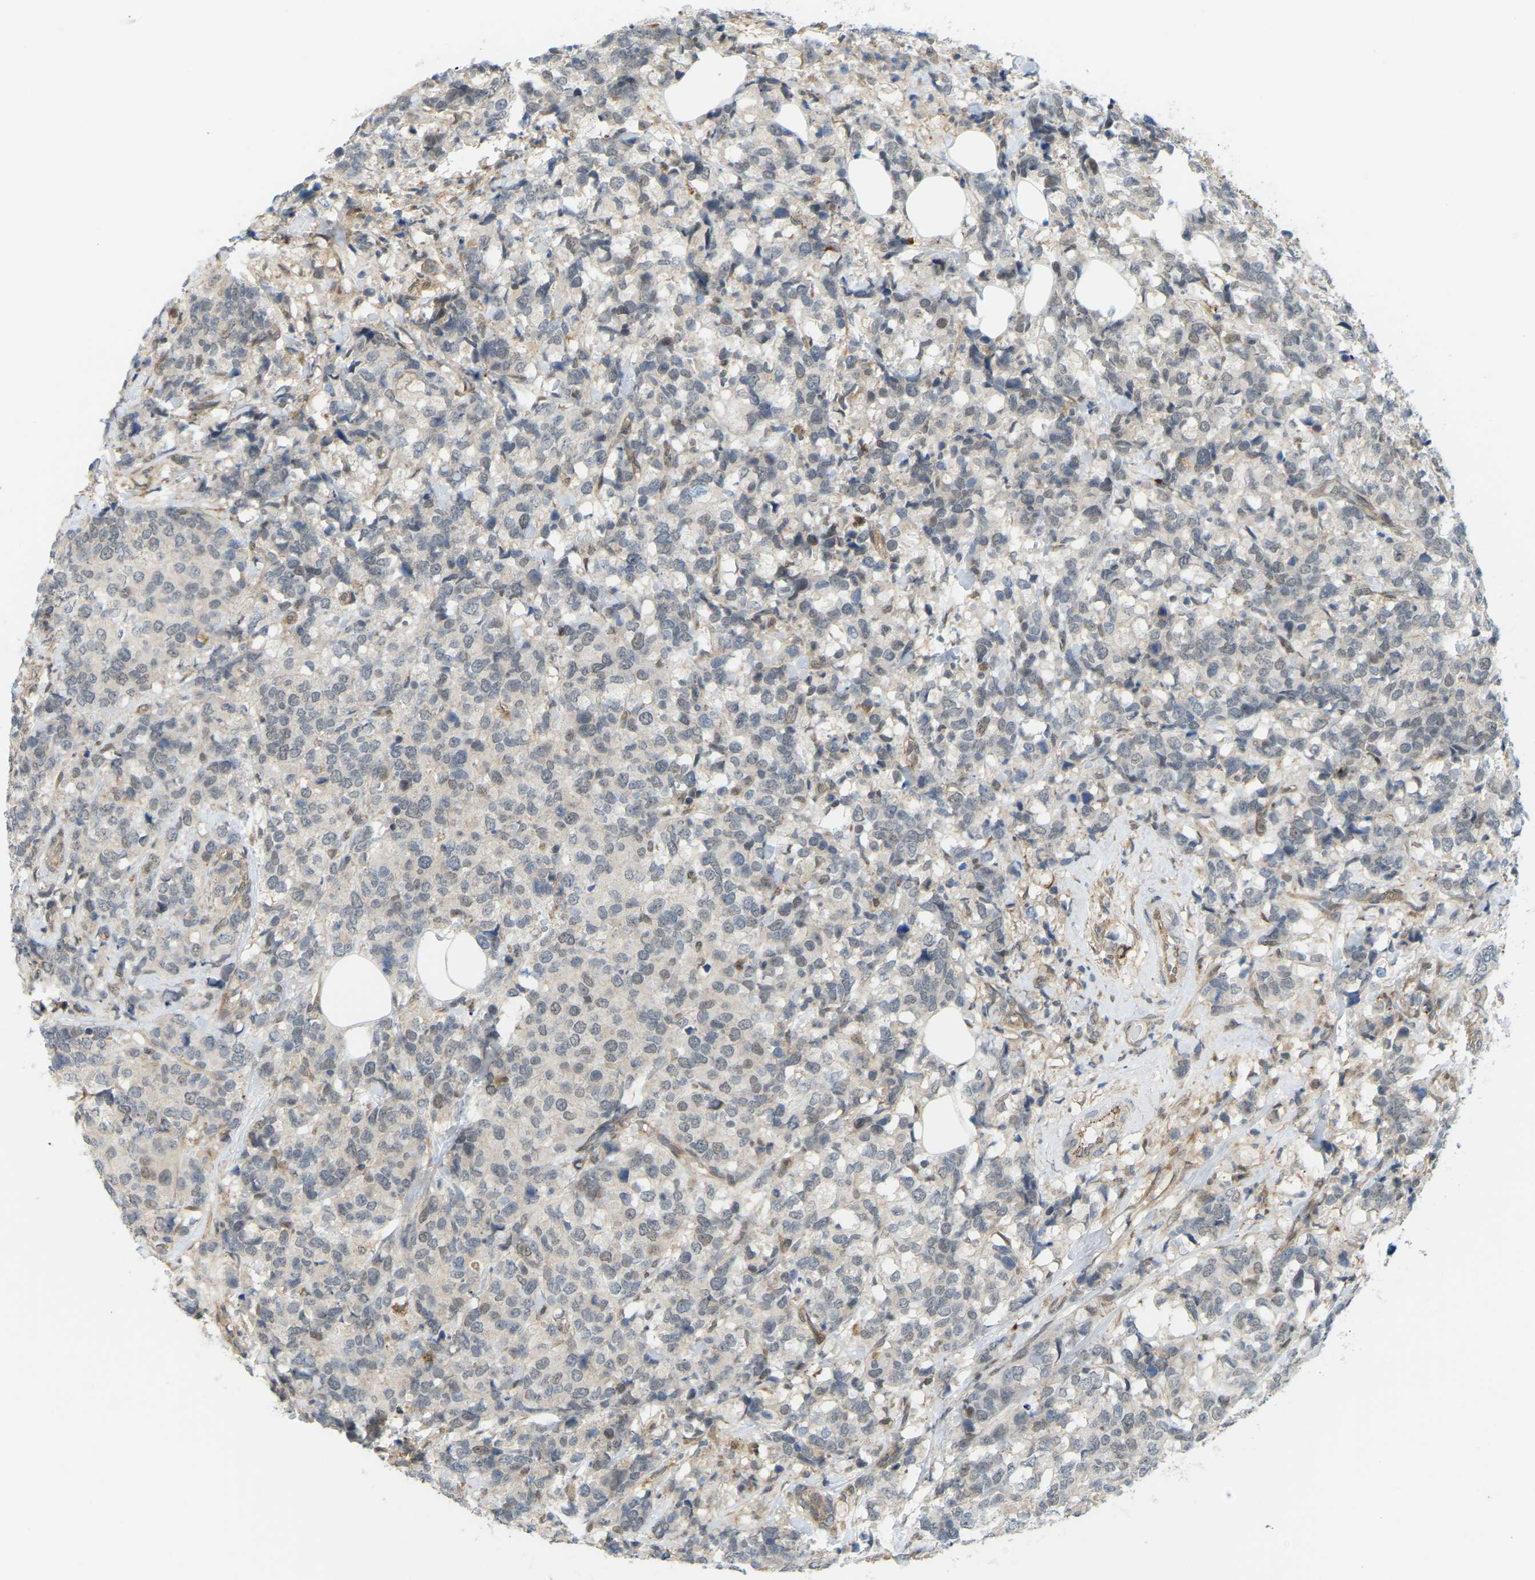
{"staining": {"intensity": "weak", "quantity": "<25%", "location": "nuclear"}, "tissue": "breast cancer", "cell_type": "Tumor cells", "image_type": "cancer", "snomed": [{"axis": "morphology", "description": "Lobular carcinoma"}, {"axis": "topography", "description": "Breast"}], "caption": "Histopathology image shows no protein expression in tumor cells of lobular carcinoma (breast) tissue.", "gene": "SERPINB5", "patient": {"sex": "female", "age": 59}}